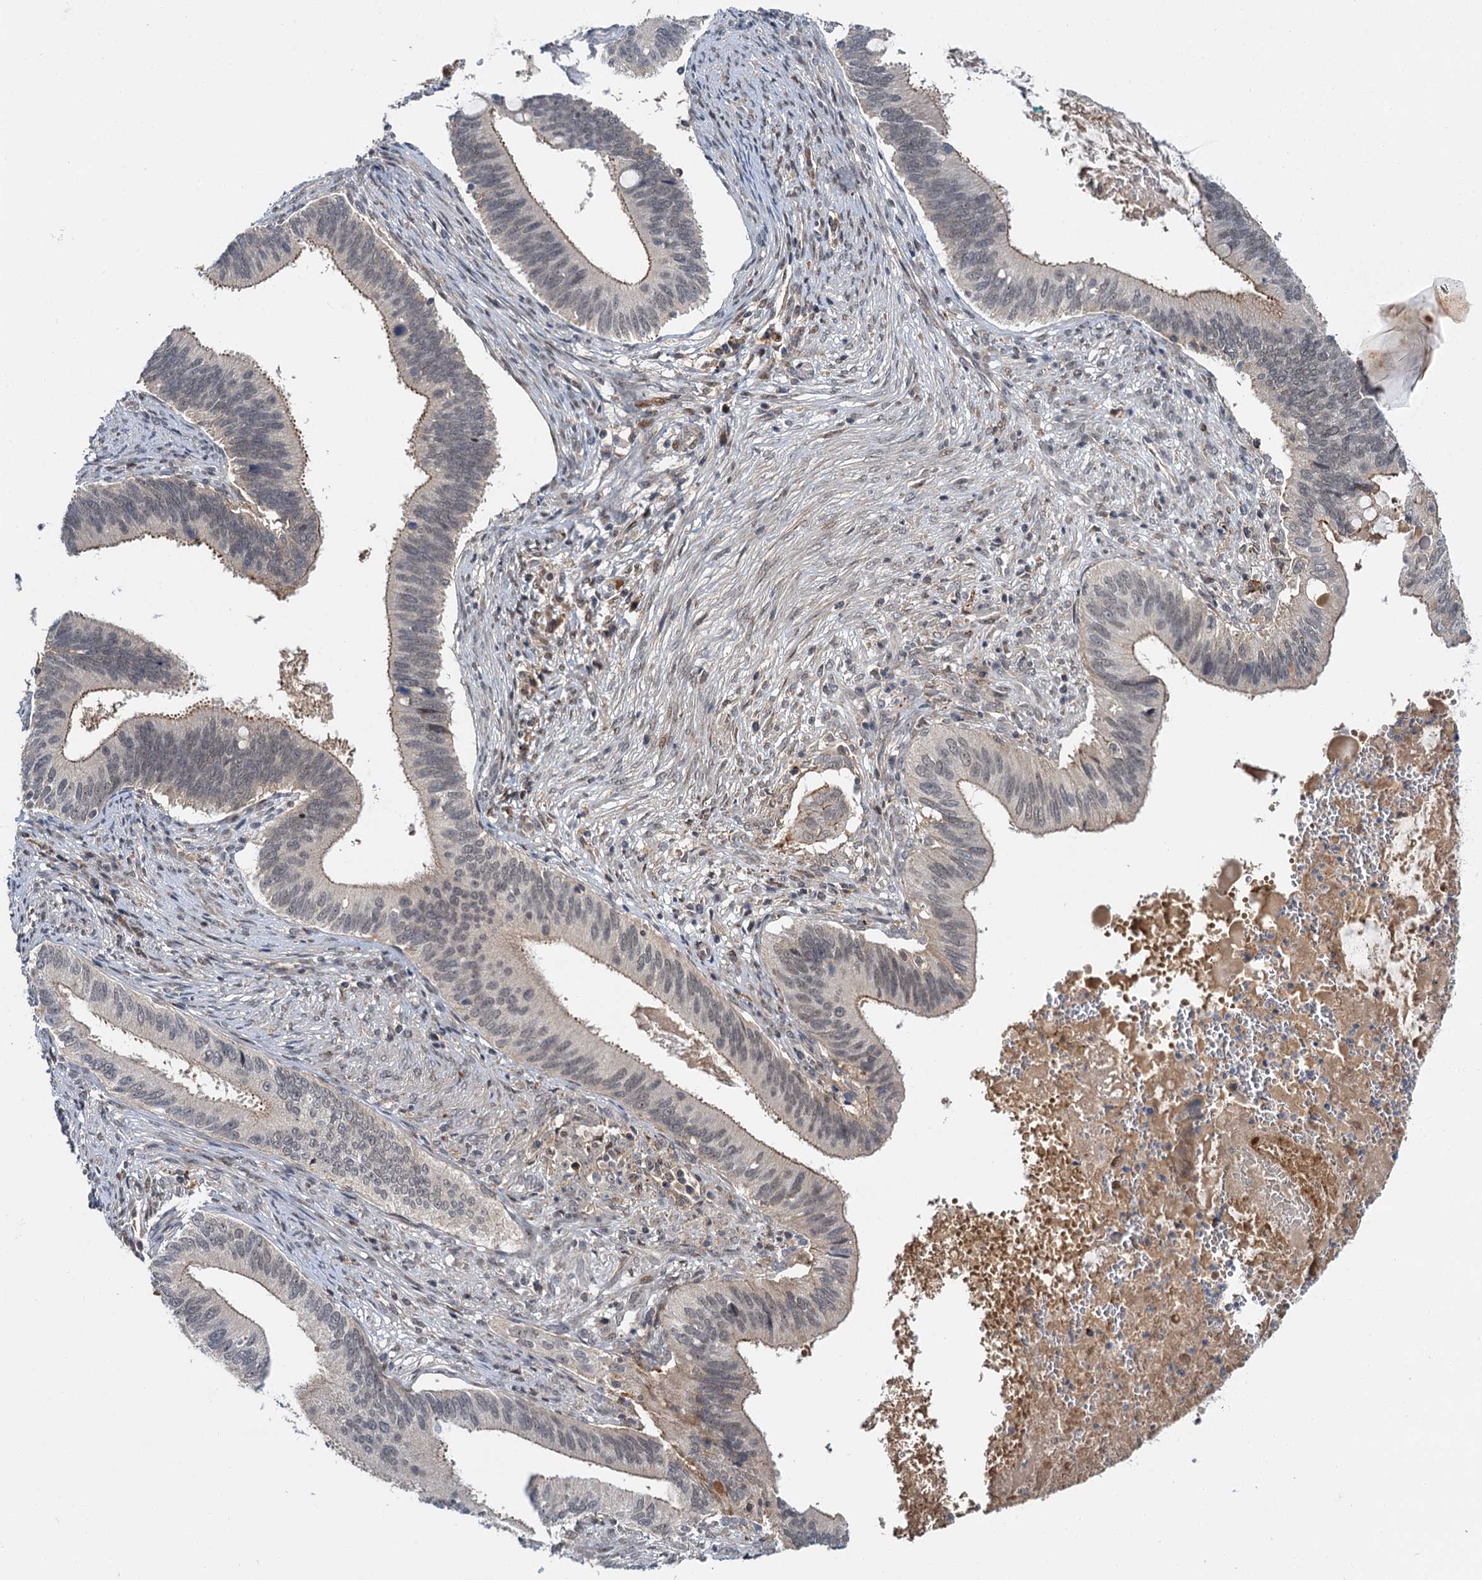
{"staining": {"intensity": "weak", "quantity": "25%-75%", "location": "cytoplasmic/membranous,nuclear"}, "tissue": "cervical cancer", "cell_type": "Tumor cells", "image_type": "cancer", "snomed": [{"axis": "morphology", "description": "Adenocarcinoma, NOS"}, {"axis": "topography", "description": "Cervix"}], "caption": "High-power microscopy captured an immunohistochemistry (IHC) image of cervical cancer (adenocarcinoma), revealing weak cytoplasmic/membranous and nuclear expression in about 25%-75% of tumor cells. (DAB = brown stain, brightfield microscopy at high magnification).", "gene": "MBD6", "patient": {"sex": "female", "age": 42}}